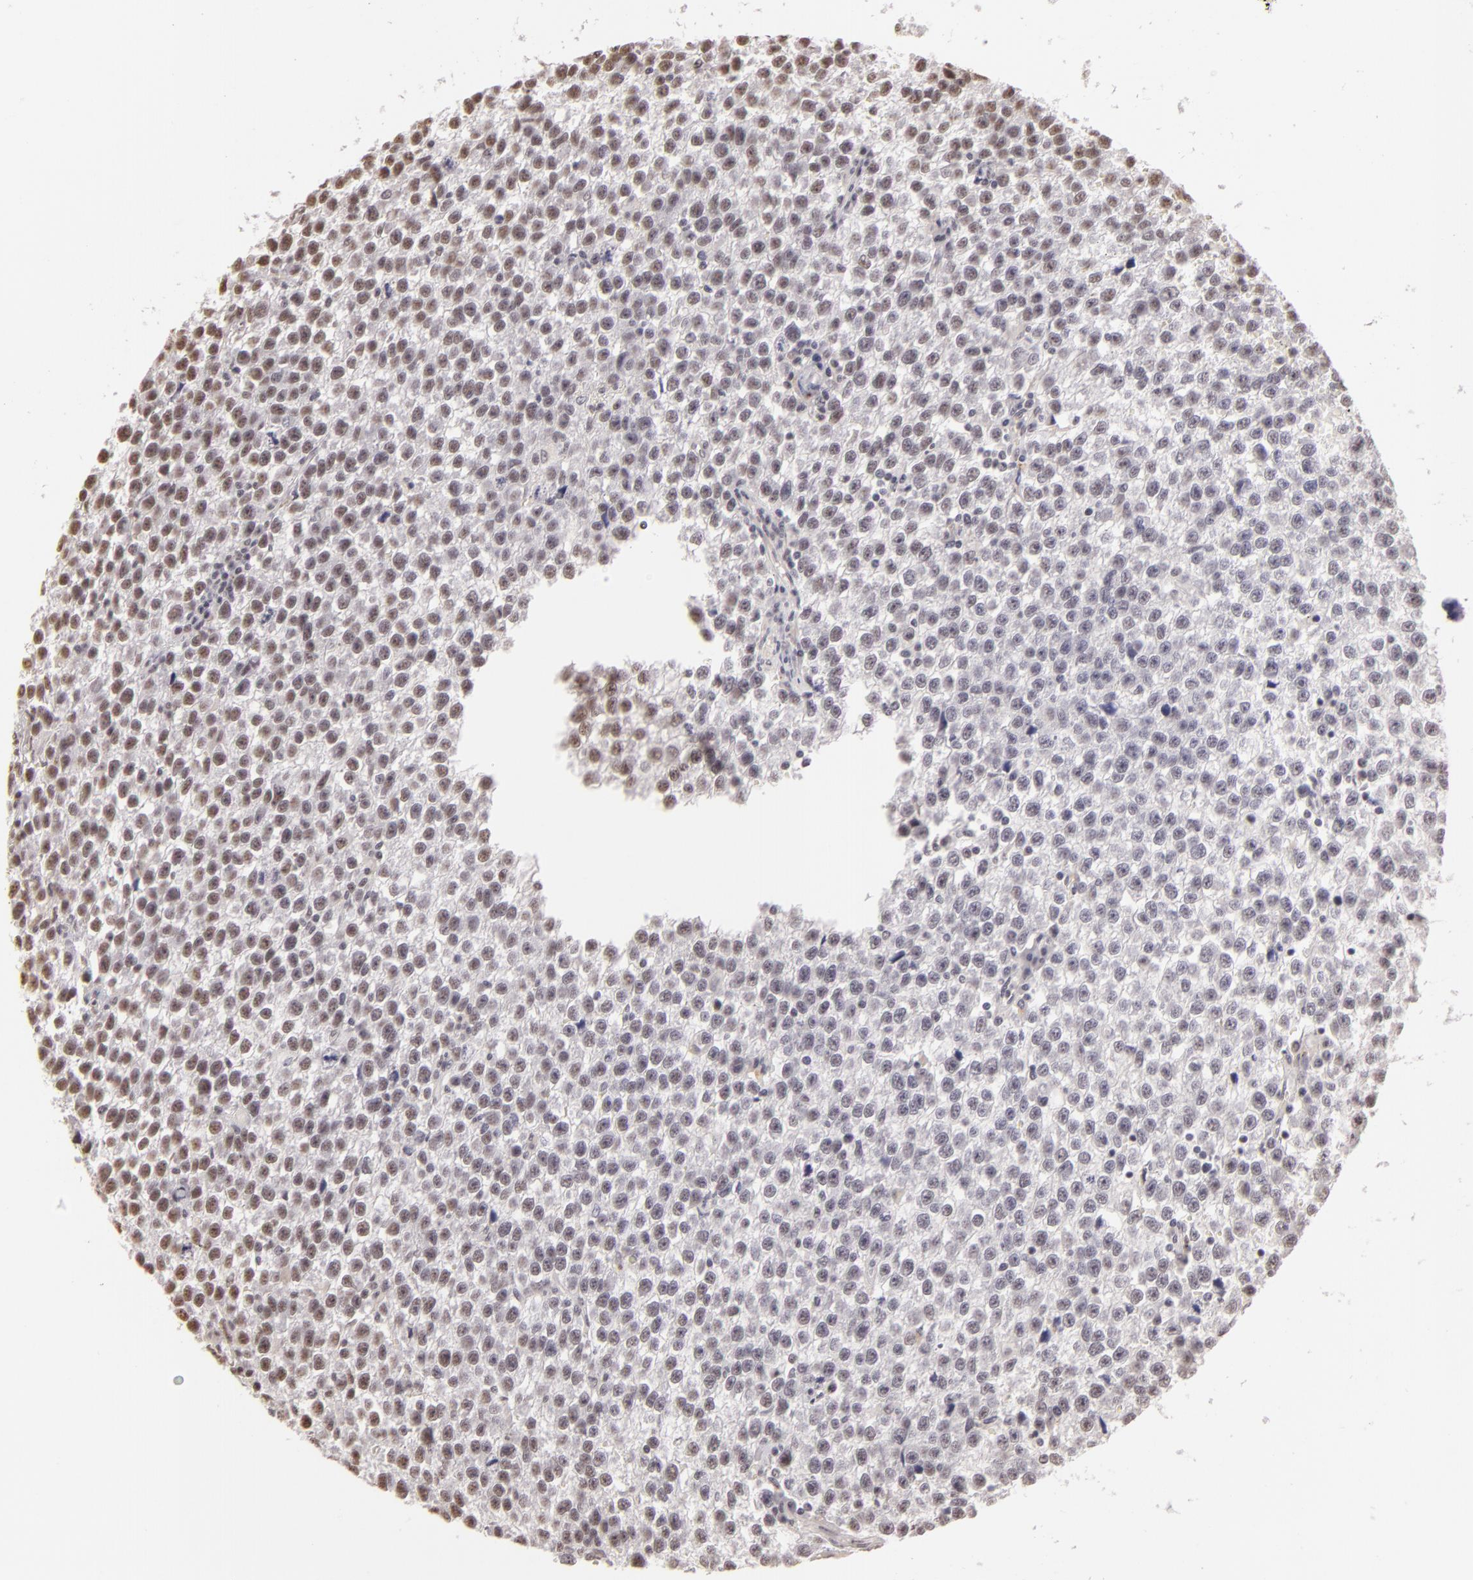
{"staining": {"intensity": "weak", "quantity": ">75%", "location": "nuclear"}, "tissue": "testis cancer", "cell_type": "Tumor cells", "image_type": "cancer", "snomed": [{"axis": "morphology", "description": "Seminoma, NOS"}, {"axis": "topography", "description": "Testis"}], "caption": "Human testis seminoma stained with a protein marker reveals weak staining in tumor cells.", "gene": "INTS6", "patient": {"sex": "male", "age": 35}}